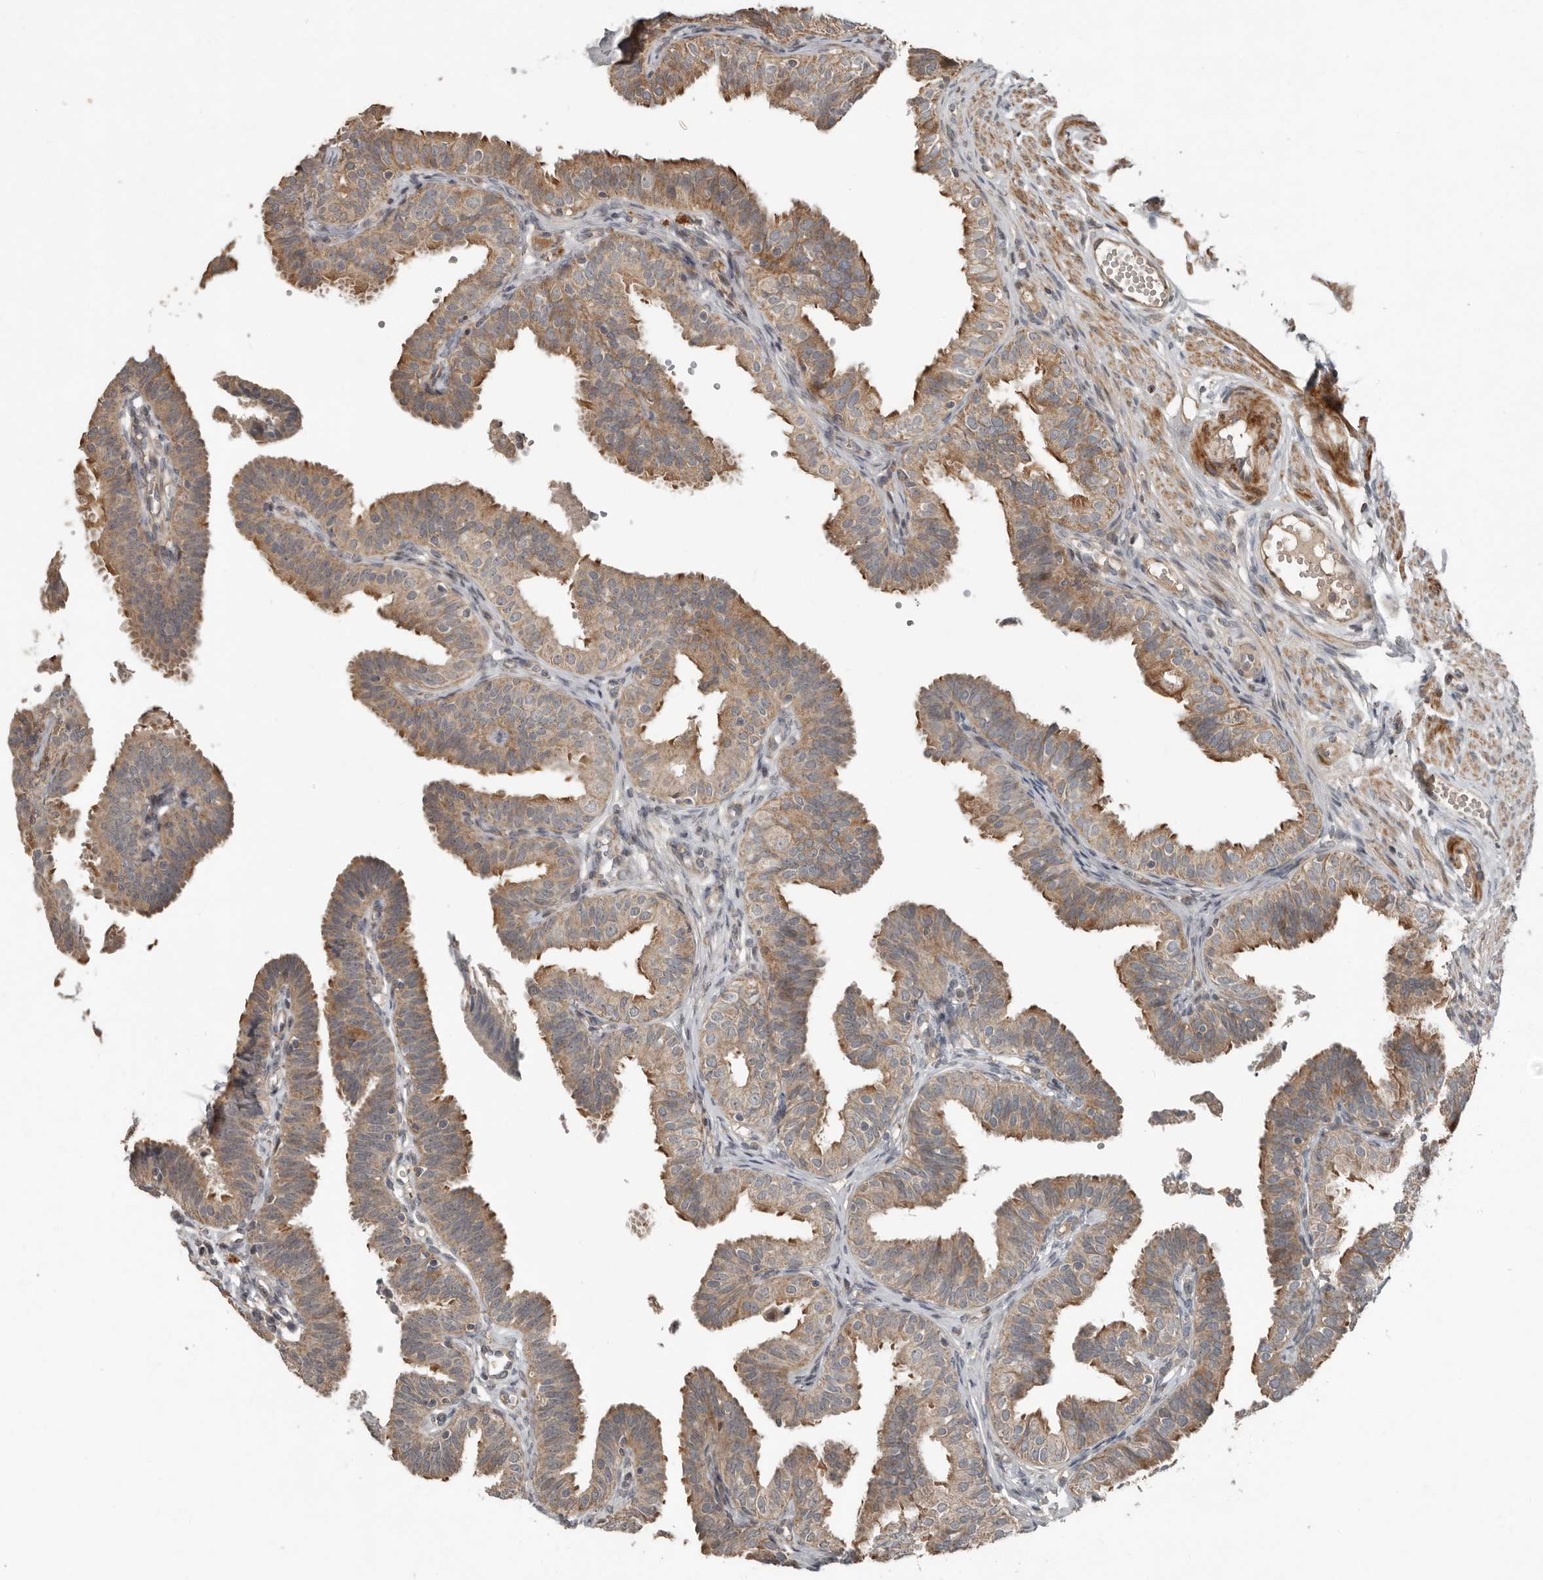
{"staining": {"intensity": "moderate", "quantity": ">75%", "location": "cytoplasmic/membranous"}, "tissue": "fallopian tube", "cell_type": "Glandular cells", "image_type": "normal", "snomed": [{"axis": "morphology", "description": "Normal tissue, NOS"}, {"axis": "topography", "description": "Fallopian tube"}], "caption": "Immunohistochemistry histopathology image of benign human fallopian tube stained for a protein (brown), which reveals medium levels of moderate cytoplasmic/membranous expression in approximately >75% of glandular cells.", "gene": "SLC6A7", "patient": {"sex": "female", "age": 35}}